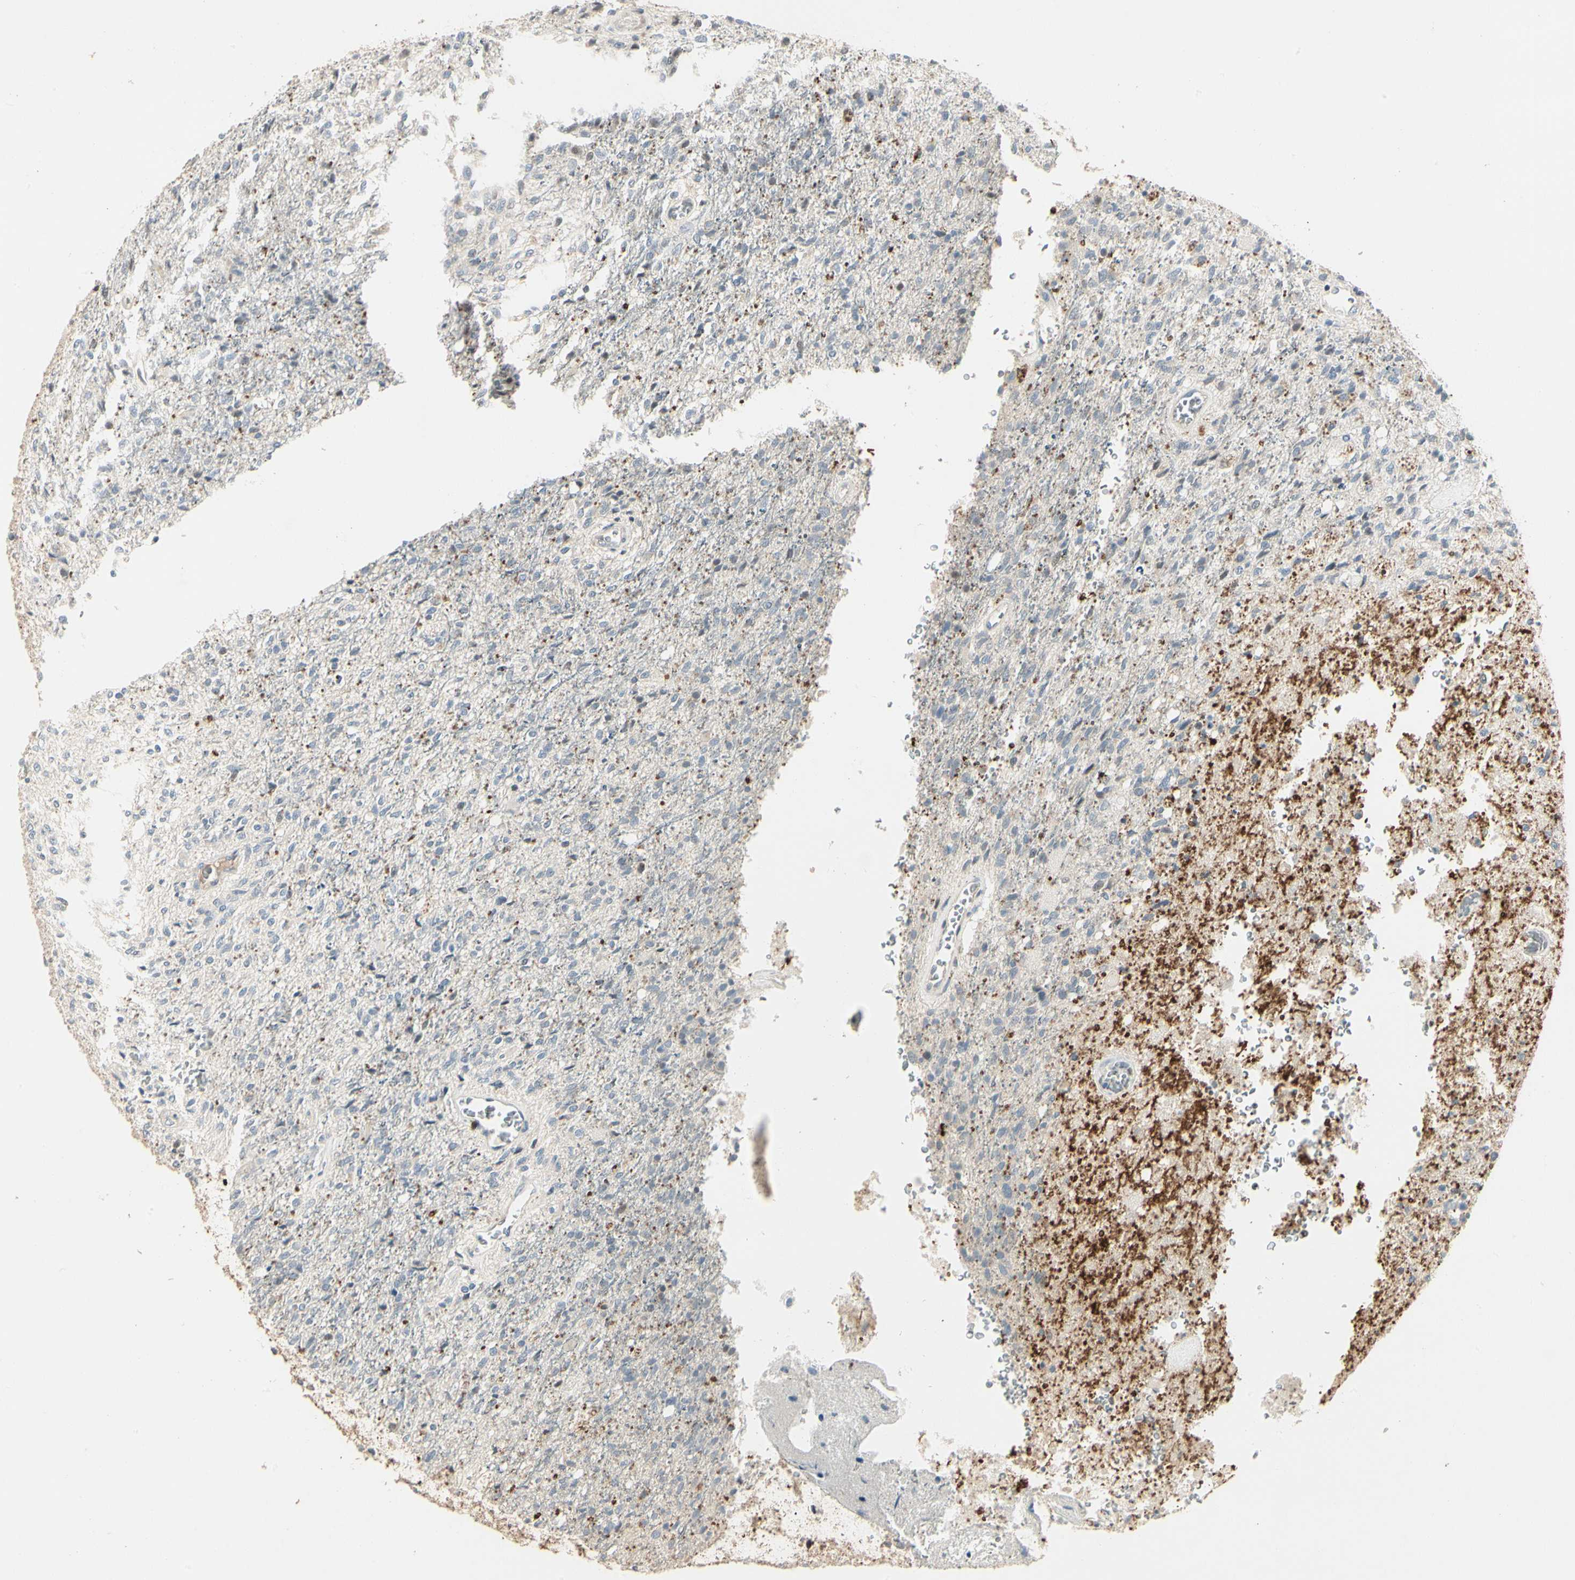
{"staining": {"intensity": "weak", "quantity": "<25%", "location": "cytoplasmic/membranous"}, "tissue": "glioma", "cell_type": "Tumor cells", "image_type": "cancer", "snomed": [{"axis": "morphology", "description": "Normal tissue, NOS"}, {"axis": "morphology", "description": "Glioma, malignant, High grade"}, {"axis": "topography", "description": "Cerebral cortex"}], "caption": "Tumor cells show no significant expression in glioma.", "gene": "SKIL", "patient": {"sex": "male", "age": 77}}